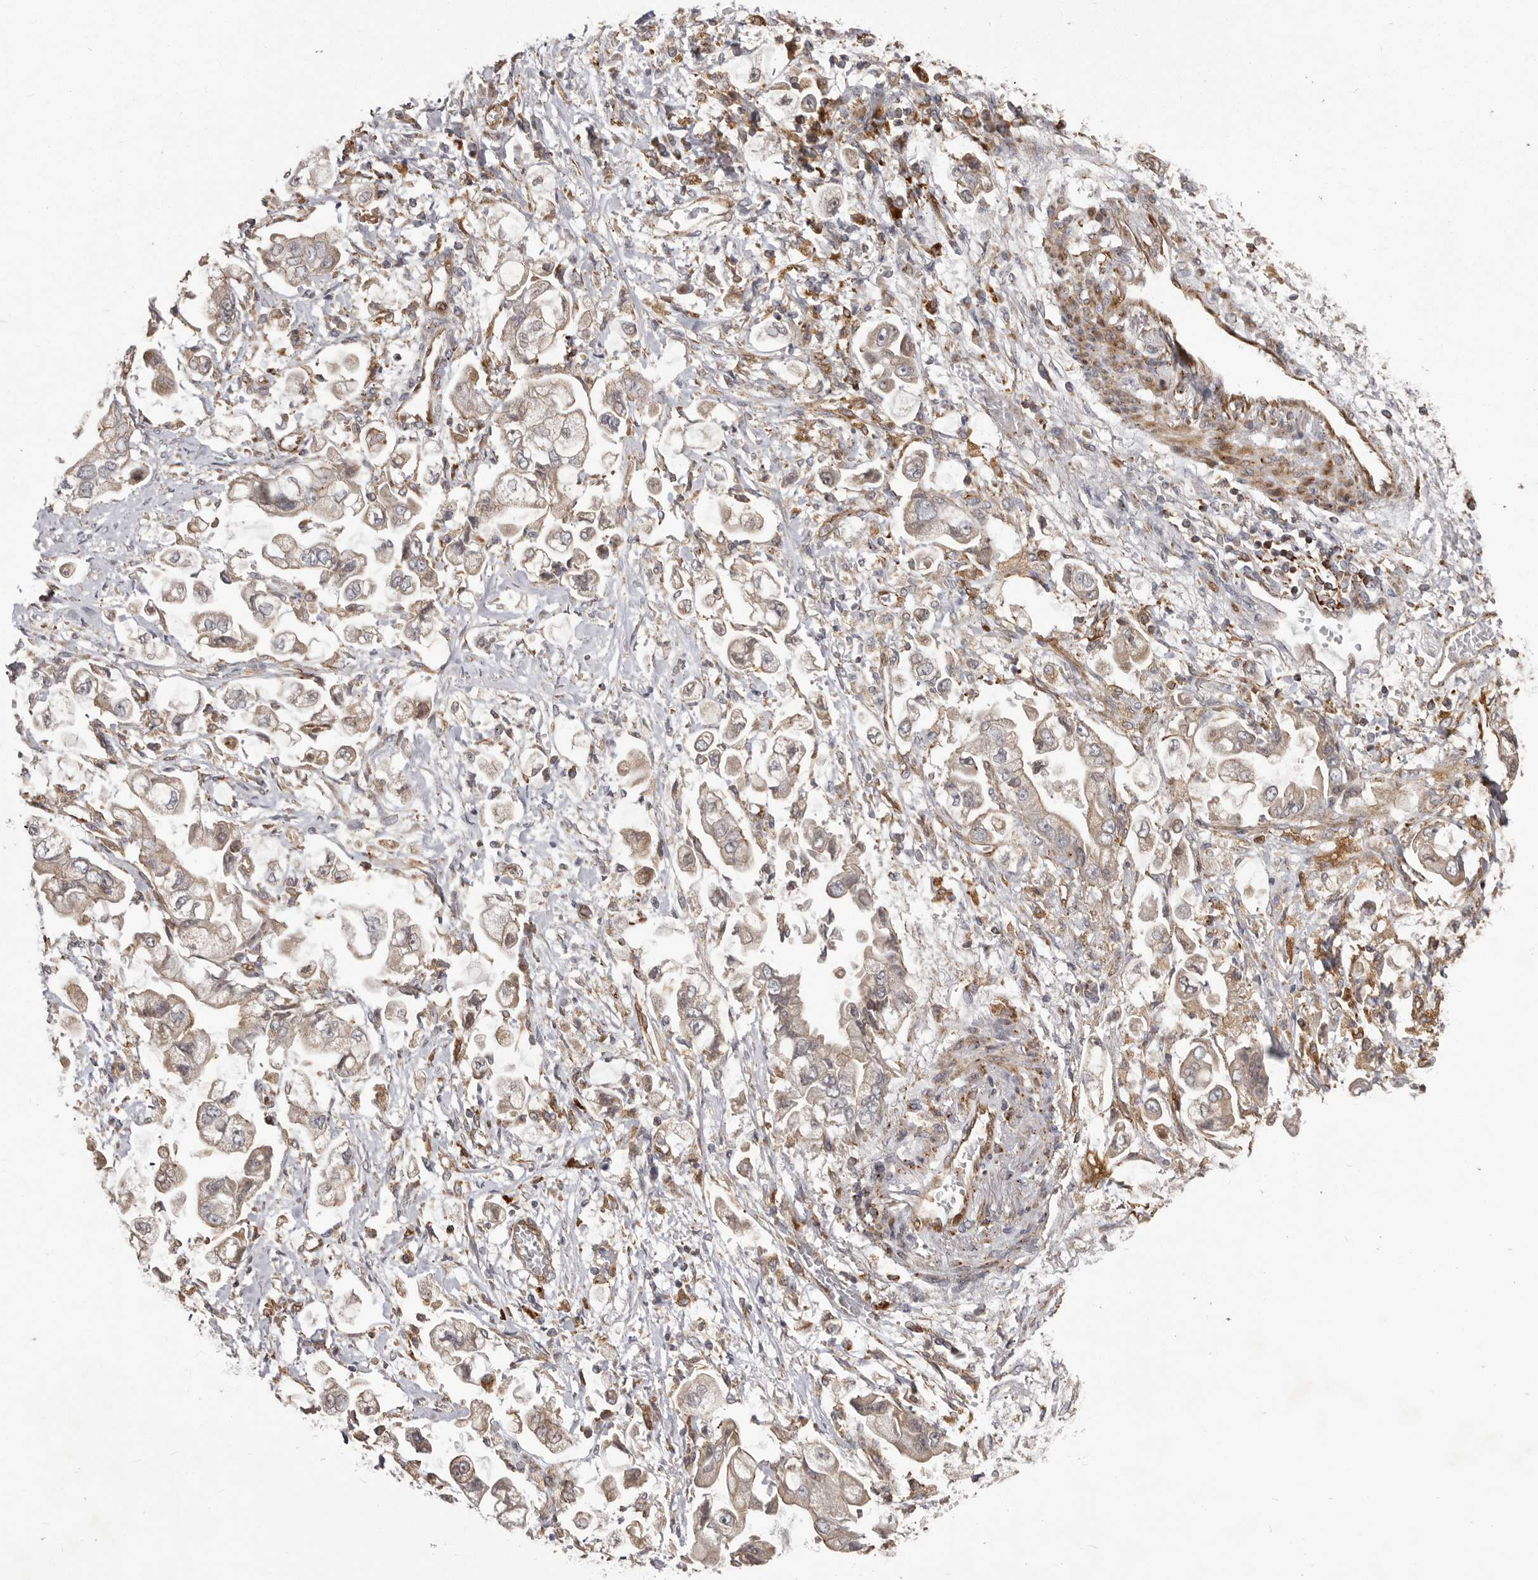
{"staining": {"intensity": "weak", "quantity": ">75%", "location": "cytoplasmic/membranous"}, "tissue": "stomach cancer", "cell_type": "Tumor cells", "image_type": "cancer", "snomed": [{"axis": "morphology", "description": "Adenocarcinoma, NOS"}, {"axis": "topography", "description": "Stomach"}], "caption": "Tumor cells exhibit low levels of weak cytoplasmic/membranous positivity in about >75% of cells in human stomach adenocarcinoma.", "gene": "NUP43", "patient": {"sex": "male", "age": 62}}